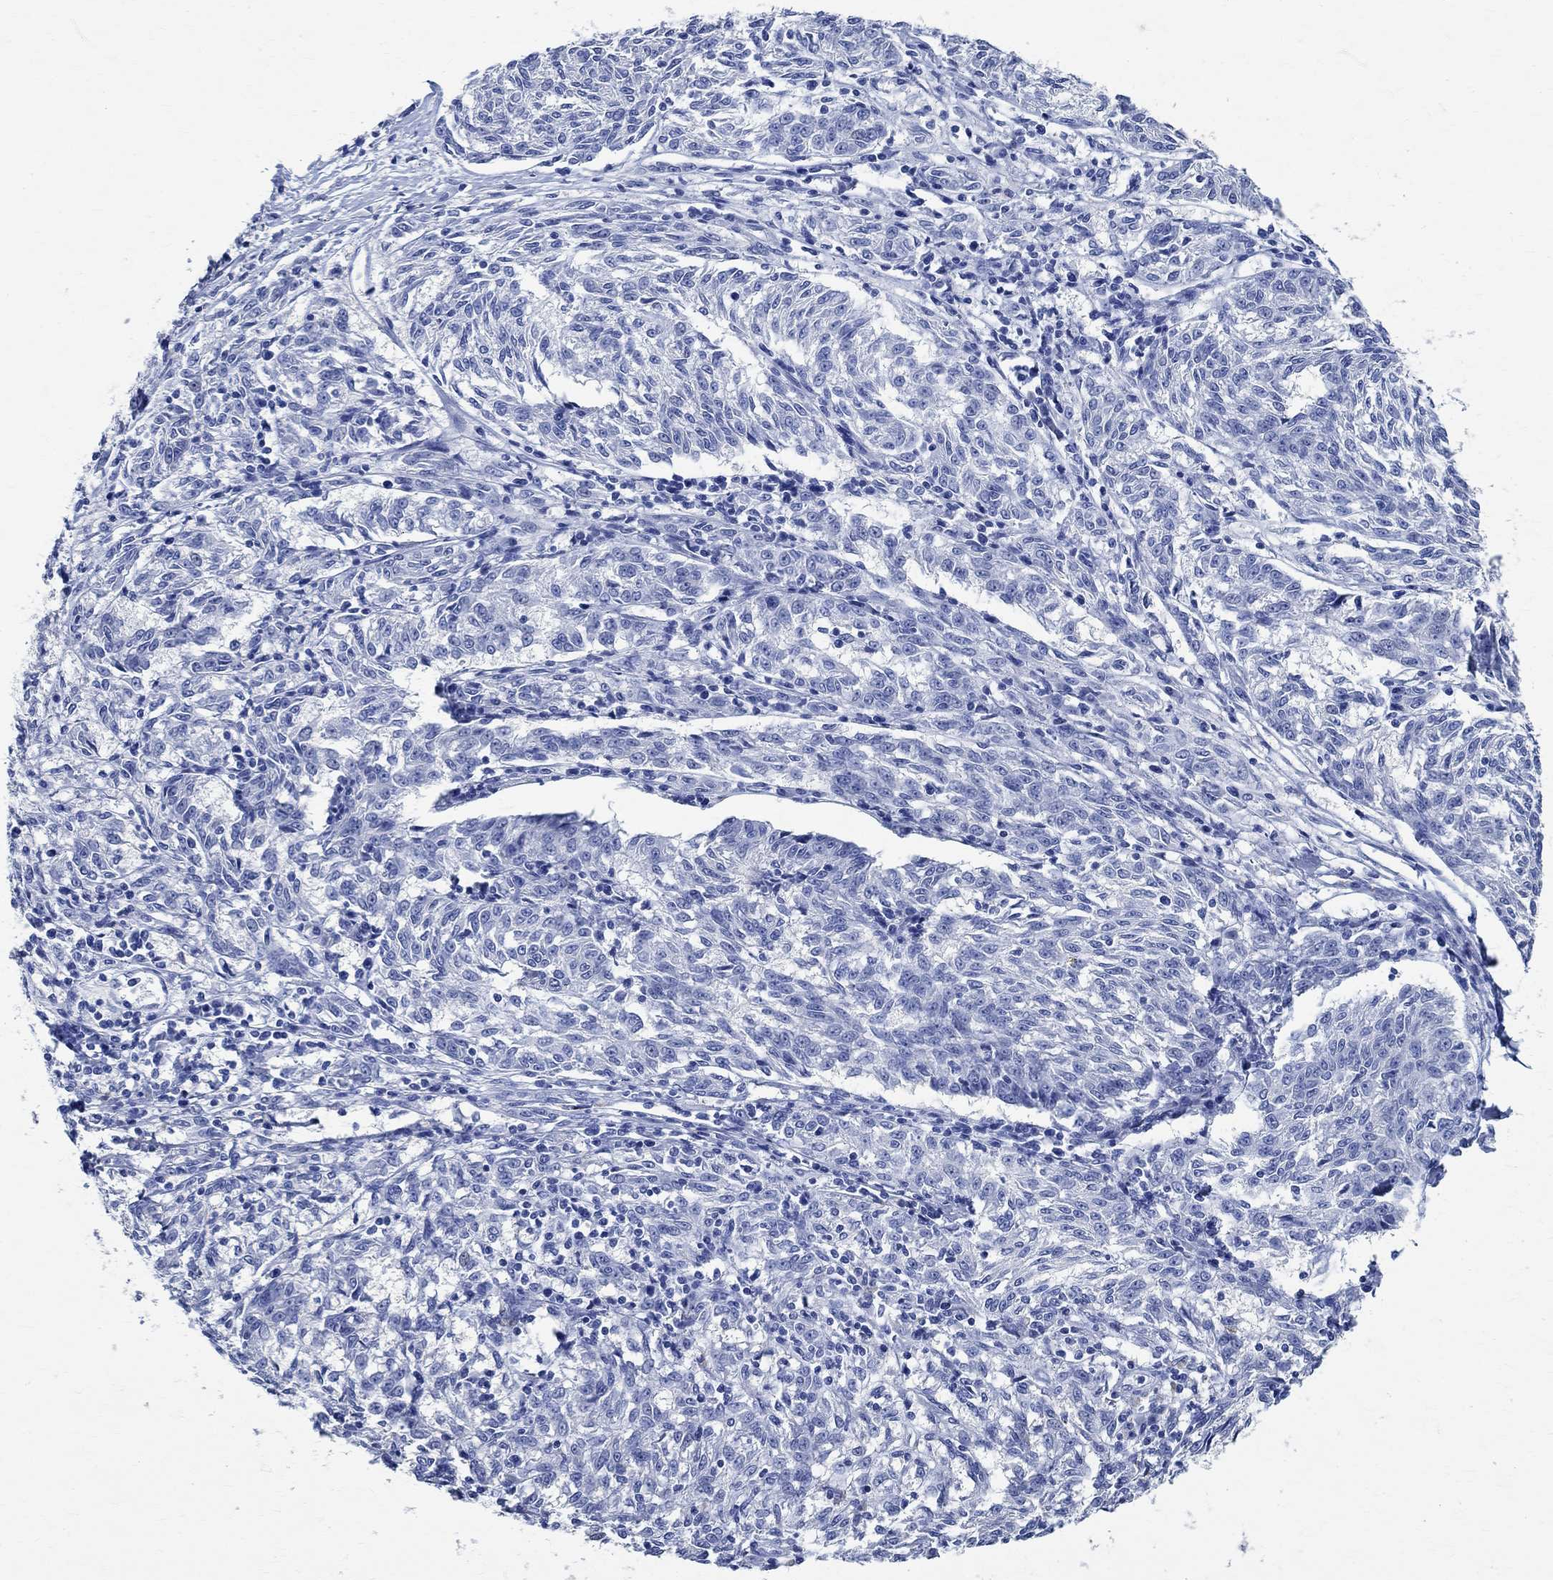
{"staining": {"intensity": "negative", "quantity": "none", "location": "none"}, "tissue": "melanoma", "cell_type": "Tumor cells", "image_type": "cancer", "snomed": [{"axis": "morphology", "description": "Malignant melanoma, NOS"}, {"axis": "topography", "description": "Skin"}], "caption": "Protein analysis of melanoma shows no significant expression in tumor cells. Brightfield microscopy of IHC stained with DAB (3,3'-diaminobenzidine) (brown) and hematoxylin (blue), captured at high magnification.", "gene": "TMEM221", "patient": {"sex": "female", "age": 72}}